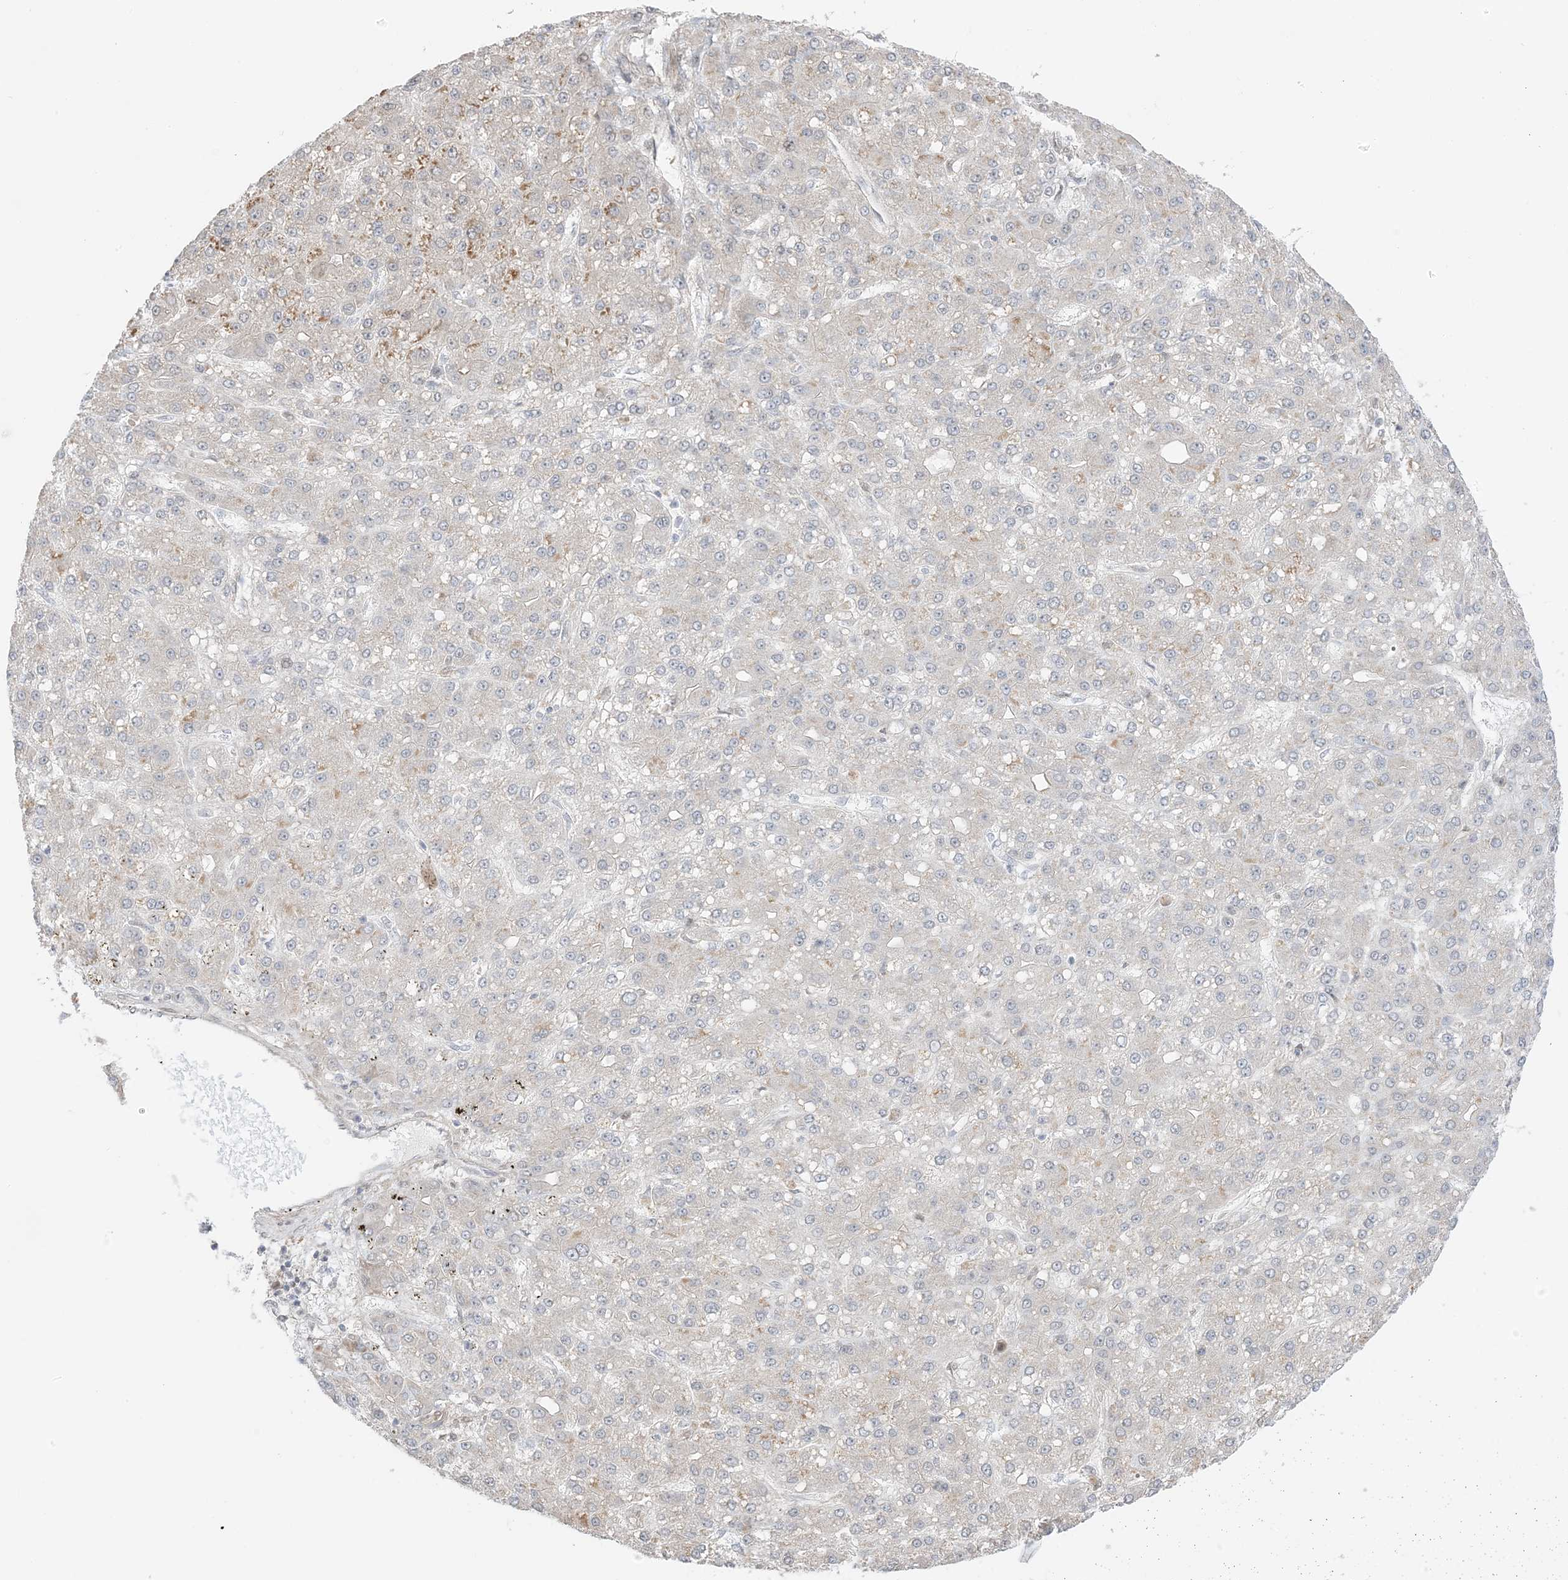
{"staining": {"intensity": "moderate", "quantity": "<25%", "location": "cytoplasmic/membranous"}, "tissue": "liver cancer", "cell_type": "Tumor cells", "image_type": "cancer", "snomed": [{"axis": "morphology", "description": "Carcinoma, Hepatocellular, NOS"}, {"axis": "topography", "description": "Liver"}], "caption": "This is a micrograph of immunohistochemistry staining of liver hepatocellular carcinoma, which shows moderate positivity in the cytoplasmic/membranous of tumor cells.", "gene": "UBE2E2", "patient": {"sex": "male", "age": 67}}